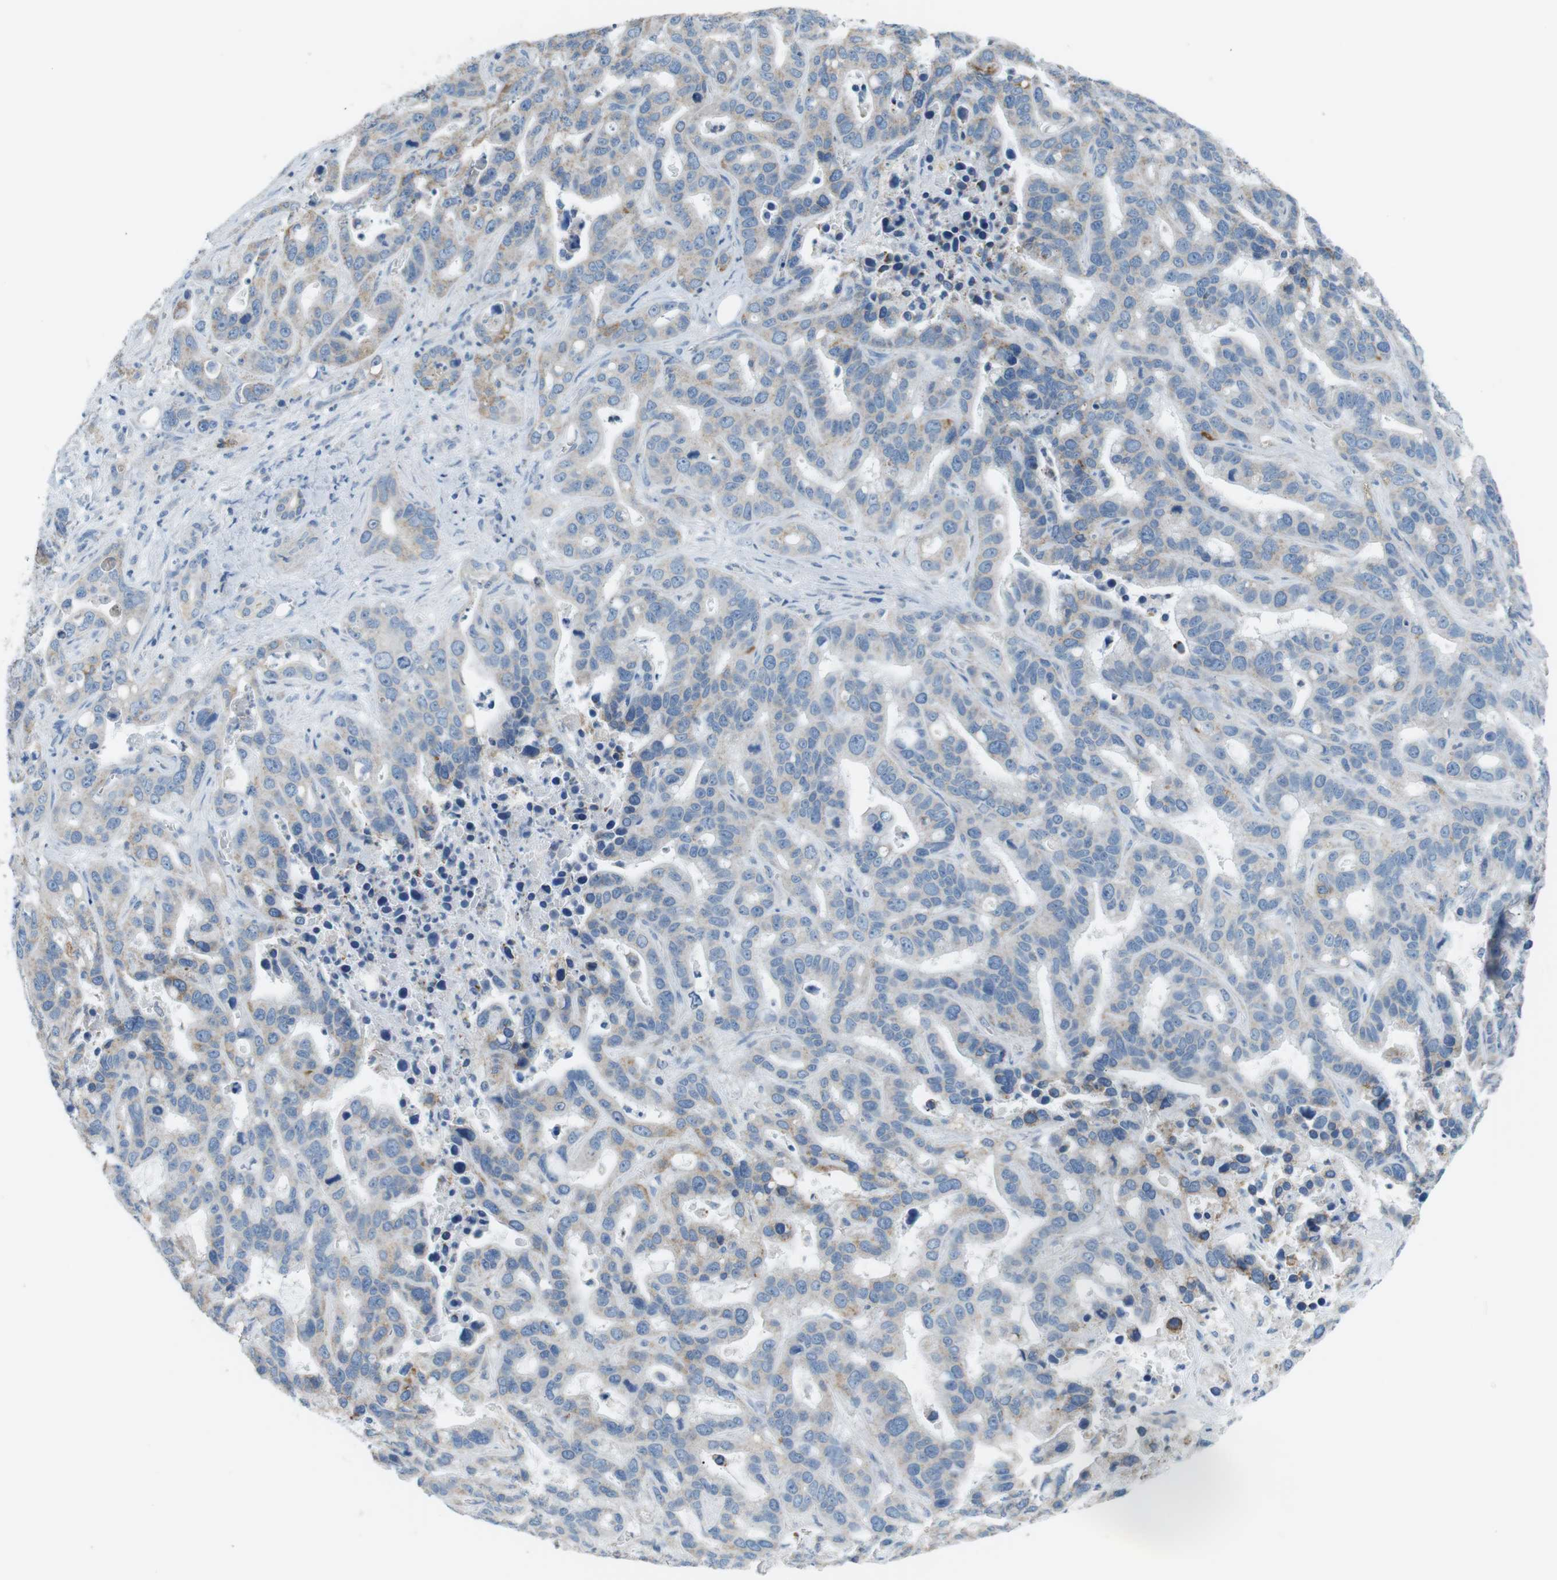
{"staining": {"intensity": "moderate", "quantity": "<25%", "location": "cytoplasmic/membranous"}, "tissue": "liver cancer", "cell_type": "Tumor cells", "image_type": "cancer", "snomed": [{"axis": "morphology", "description": "Cholangiocarcinoma"}, {"axis": "topography", "description": "Liver"}], "caption": "Protein expression by immunohistochemistry reveals moderate cytoplasmic/membranous expression in about <25% of tumor cells in liver cholangiocarcinoma.", "gene": "VAMP1", "patient": {"sex": "female", "age": 65}}